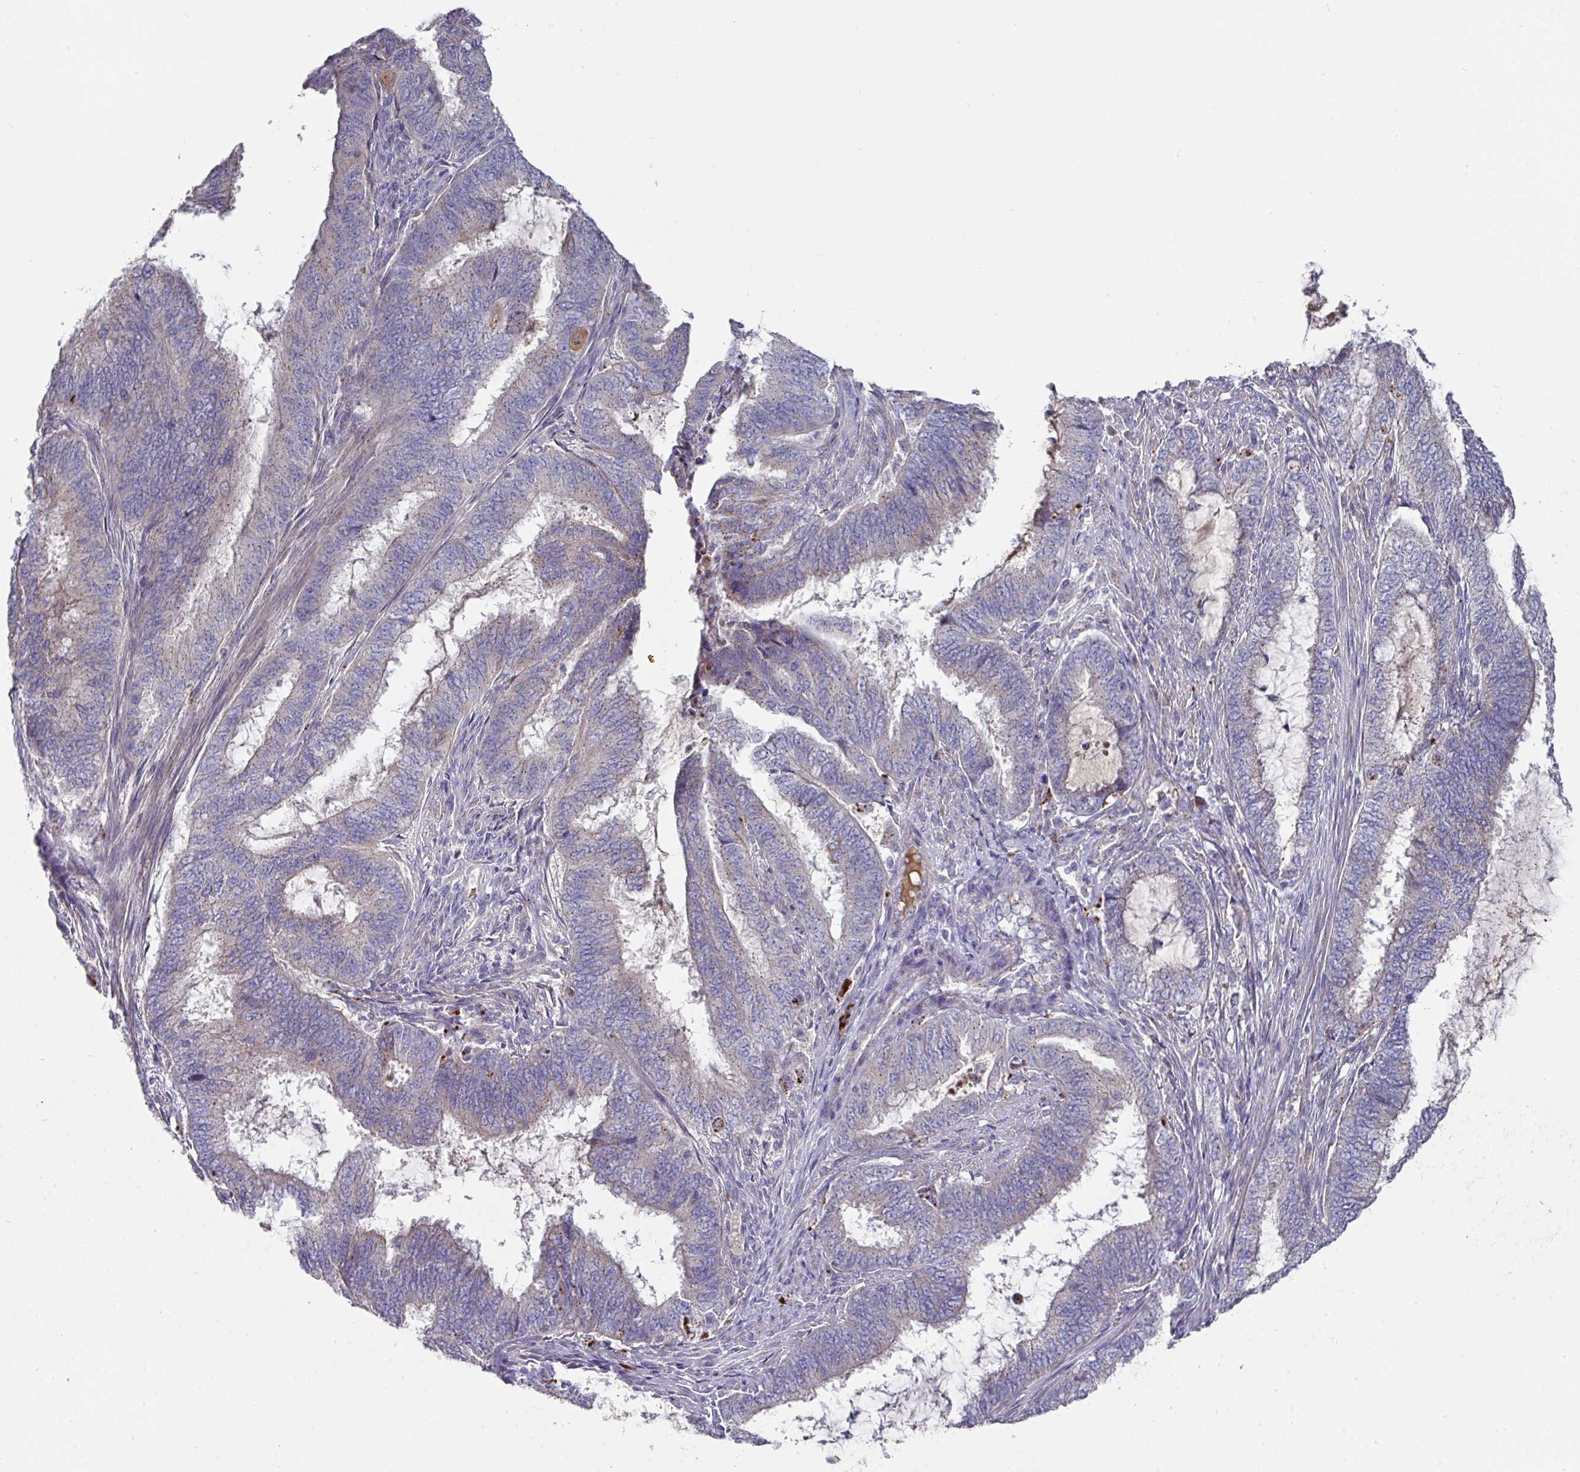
{"staining": {"intensity": "negative", "quantity": "none", "location": "none"}, "tissue": "endometrial cancer", "cell_type": "Tumor cells", "image_type": "cancer", "snomed": [{"axis": "morphology", "description": "Adenocarcinoma, NOS"}, {"axis": "topography", "description": "Endometrium"}], "caption": "Immunohistochemistry histopathology image of neoplastic tissue: human endometrial adenocarcinoma stained with DAB demonstrates no significant protein expression in tumor cells. The staining is performed using DAB (3,3'-diaminobenzidine) brown chromogen with nuclei counter-stained in using hematoxylin.", "gene": "IL4R", "patient": {"sex": "female", "age": 51}}